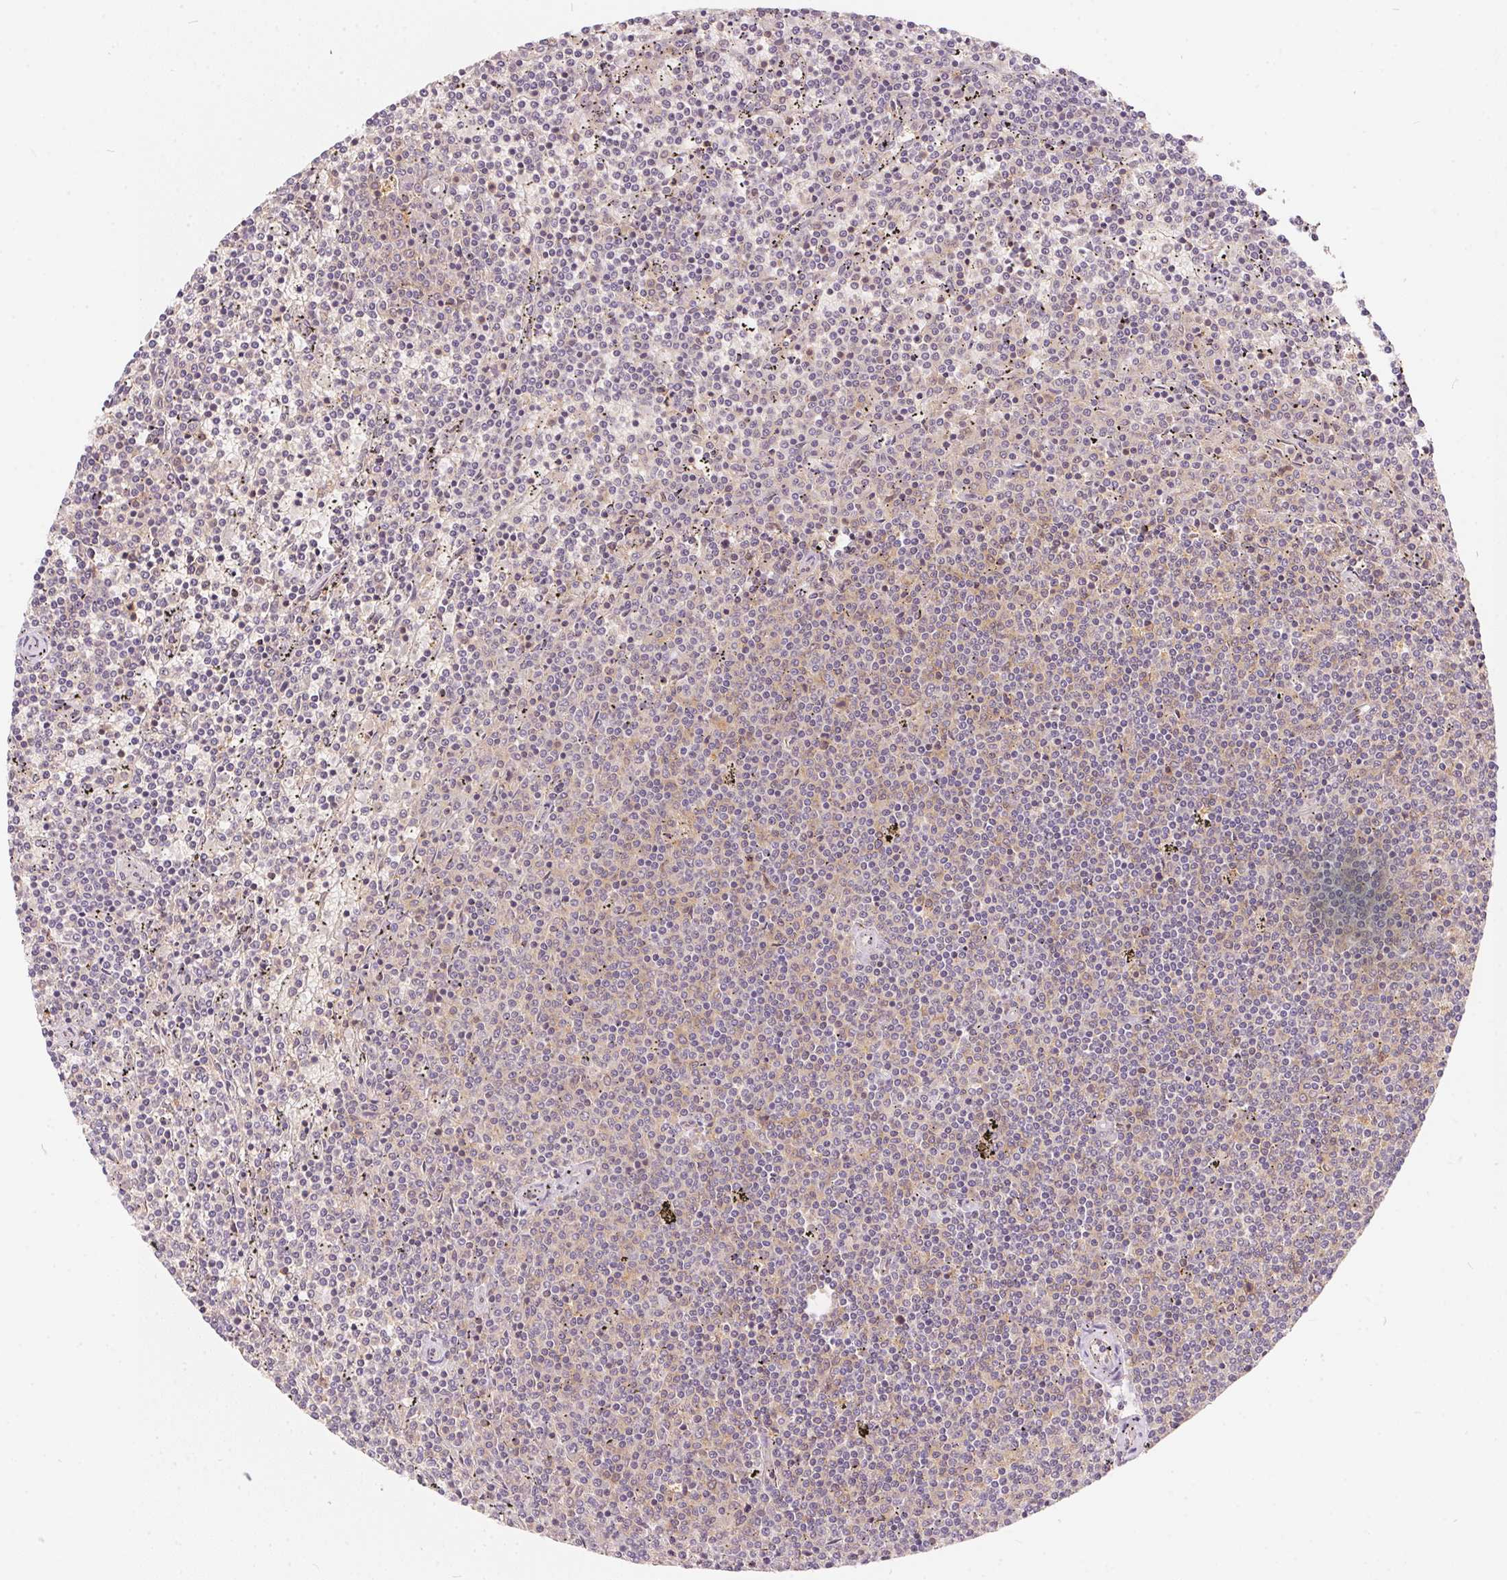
{"staining": {"intensity": "weak", "quantity": "25%-75%", "location": "cytoplasmic/membranous"}, "tissue": "lymphoma", "cell_type": "Tumor cells", "image_type": "cancer", "snomed": [{"axis": "morphology", "description": "Malignant lymphoma, non-Hodgkin's type, Low grade"}, {"axis": "topography", "description": "Spleen"}], "caption": "Immunohistochemical staining of human lymphoma reveals low levels of weak cytoplasmic/membranous staining in approximately 25%-75% of tumor cells.", "gene": "BLMH", "patient": {"sex": "female", "age": 50}}